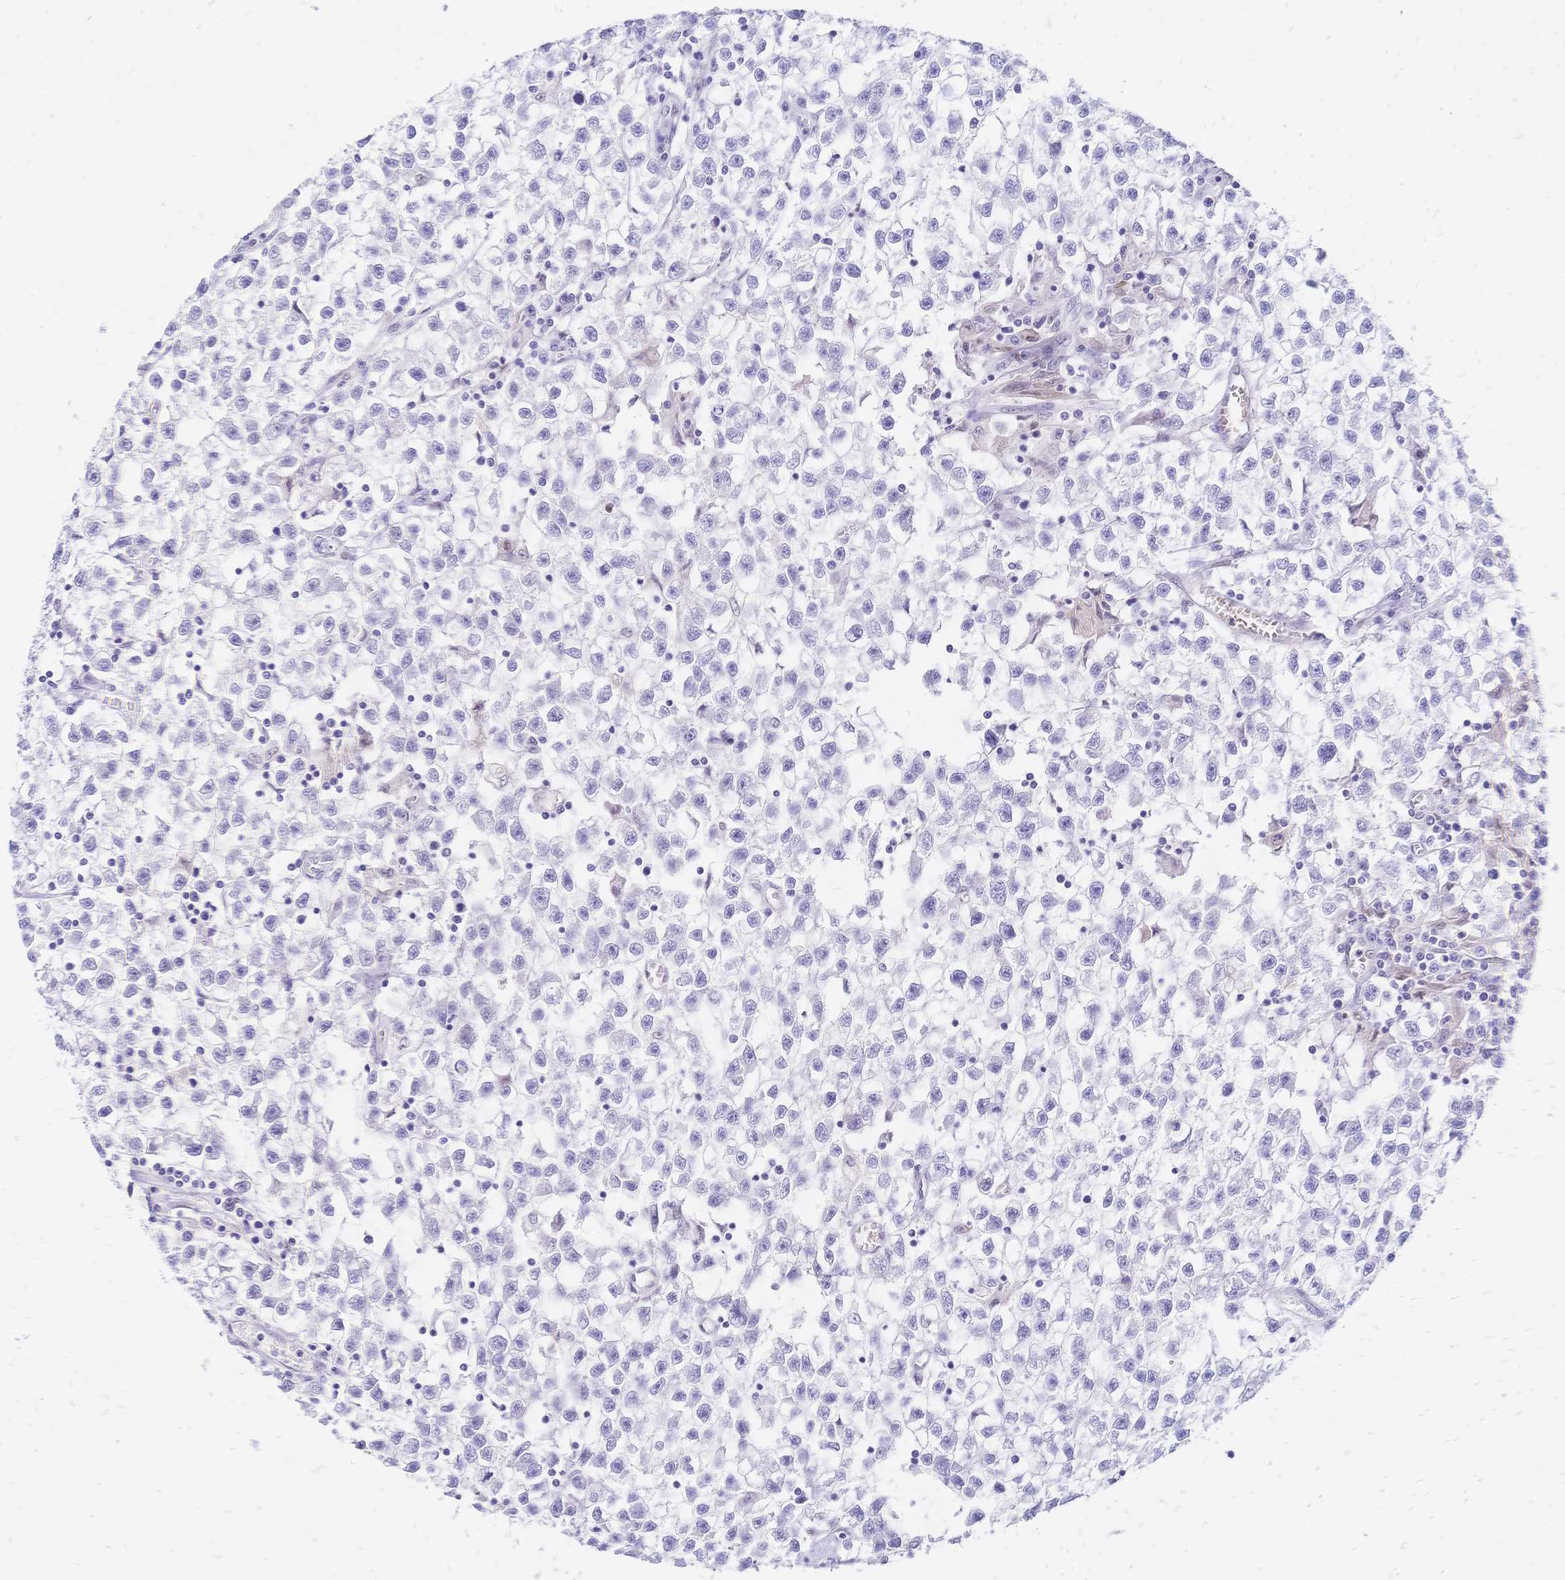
{"staining": {"intensity": "negative", "quantity": "none", "location": "none"}, "tissue": "testis cancer", "cell_type": "Tumor cells", "image_type": "cancer", "snomed": [{"axis": "morphology", "description": "Seminoma, NOS"}, {"axis": "topography", "description": "Testis"}], "caption": "Micrograph shows no significant protein staining in tumor cells of testis cancer.", "gene": "NFIC", "patient": {"sex": "male", "age": 31}}